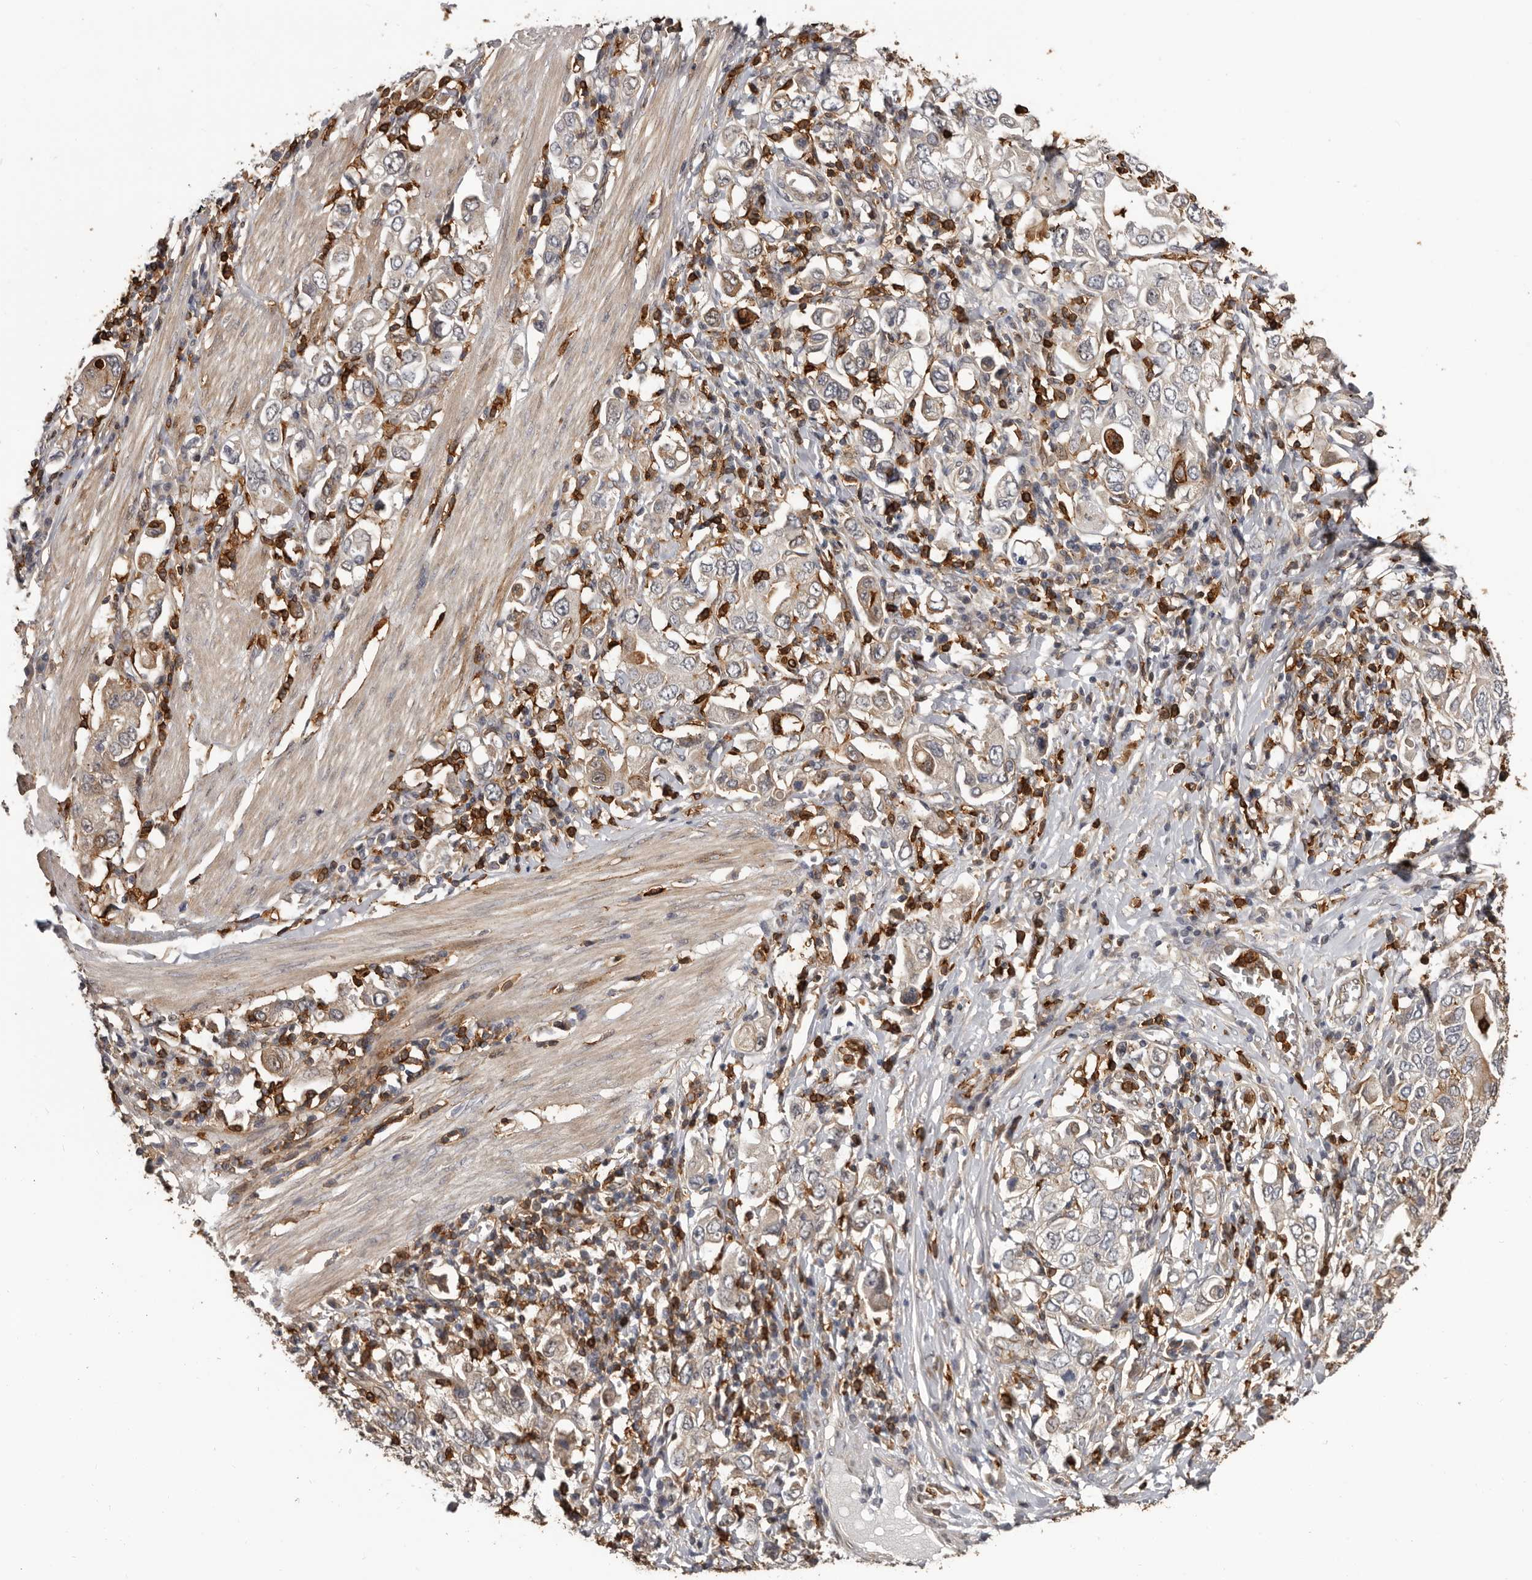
{"staining": {"intensity": "weak", "quantity": "25%-75%", "location": "cytoplasmic/membranous"}, "tissue": "stomach cancer", "cell_type": "Tumor cells", "image_type": "cancer", "snomed": [{"axis": "morphology", "description": "Adenocarcinoma, NOS"}, {"axis": "topography", "description": "Stomach, upper"}], "caption": "Stomach cancer (adenocarcinoma) was stained to show a protein in brown. There is low levels of weak cytoplasmic/membranous staining in approximately 25%-75% of tumor cells.", "gene": "PRR12", "patient": {"sex": "male", "age": 62}}